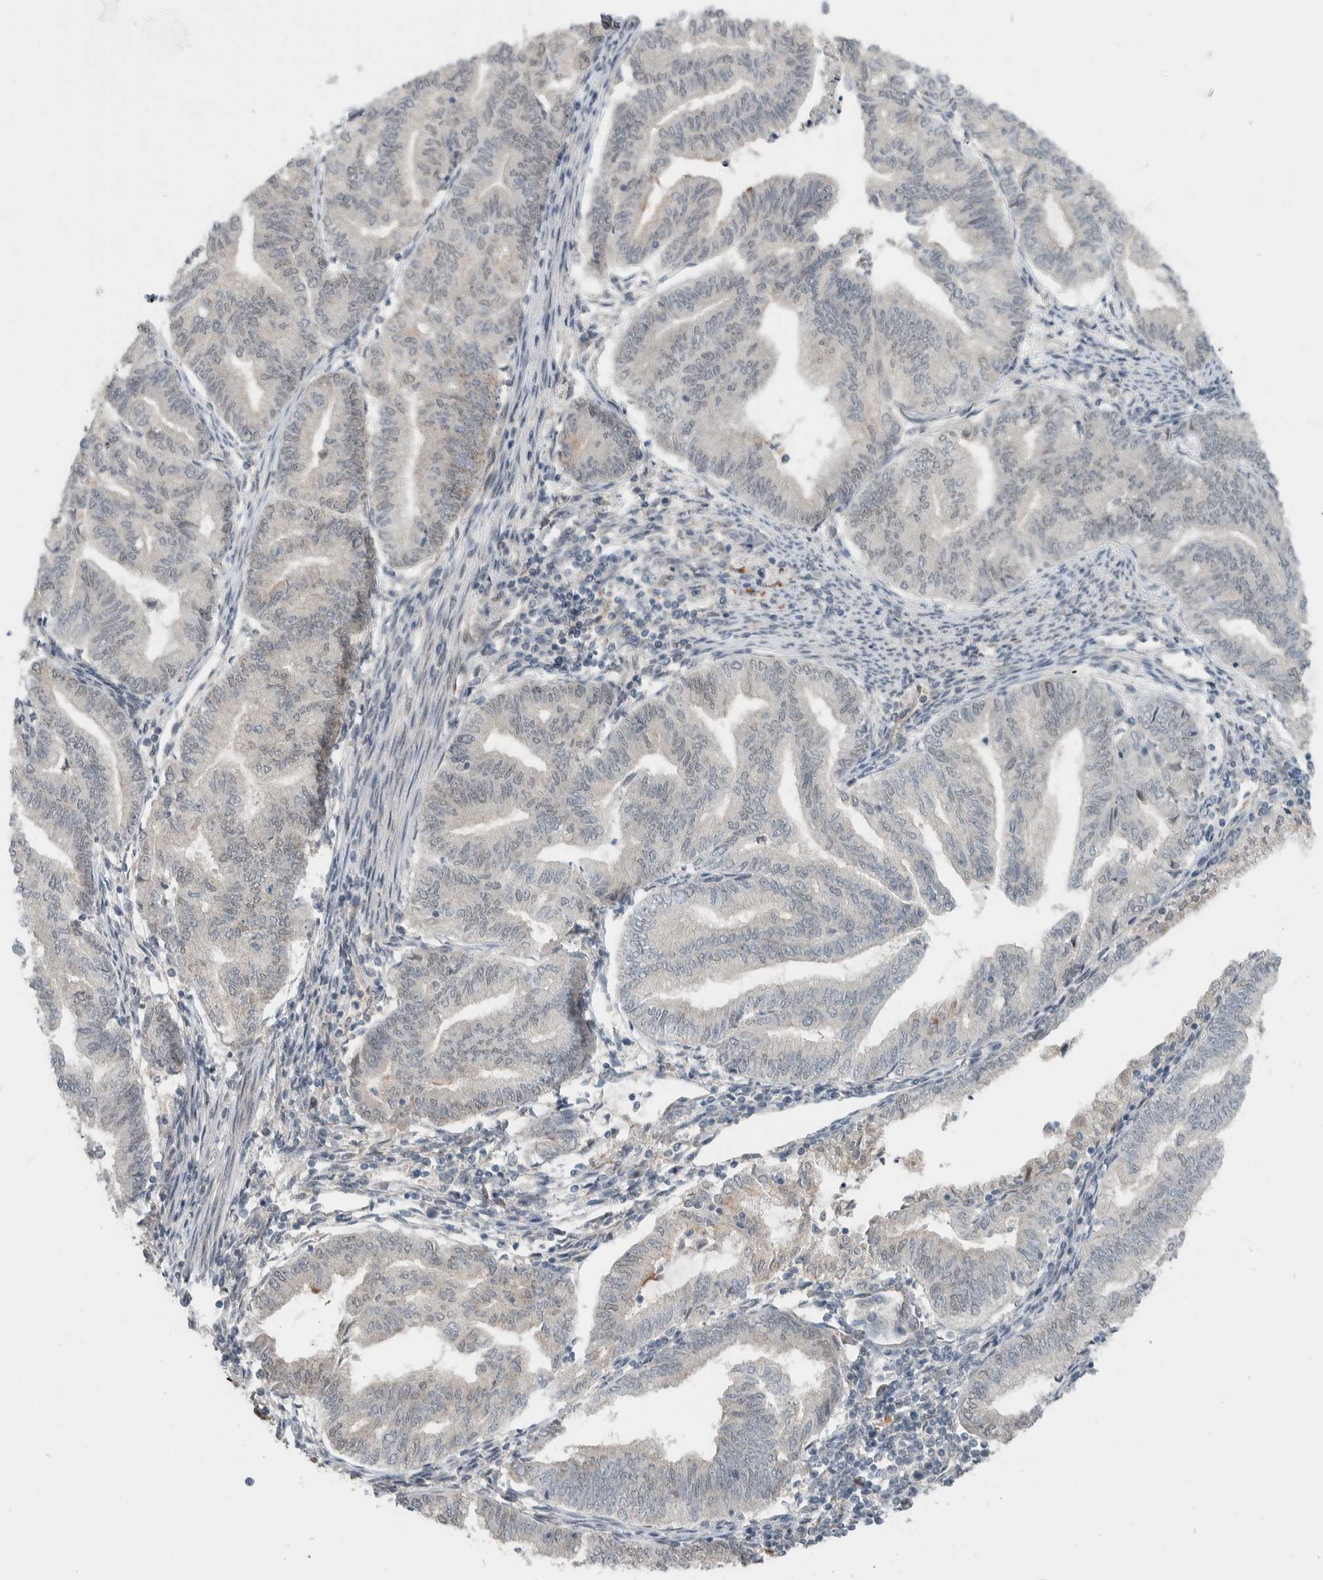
{"staining": {"intensity": "negative", "quantity": "none", "location": "none"}, "tissue": "endometrial cancer", "cell_type": "Tumor cells", "image_type": "cancer", "snomed": [{"axis": "morphology", "description": "Adenocarcinoma, NOS"}, {"axis": "topography", "description": "Endometrium"}], "caption": "An IHC photomicrograph of endometrial adenocarcinoma is shown. There is no staining in tumor cells of endometrial adenocarcinoma.", "gene": "TNRC18", "patient": {"sex": "female", "age": 79}}